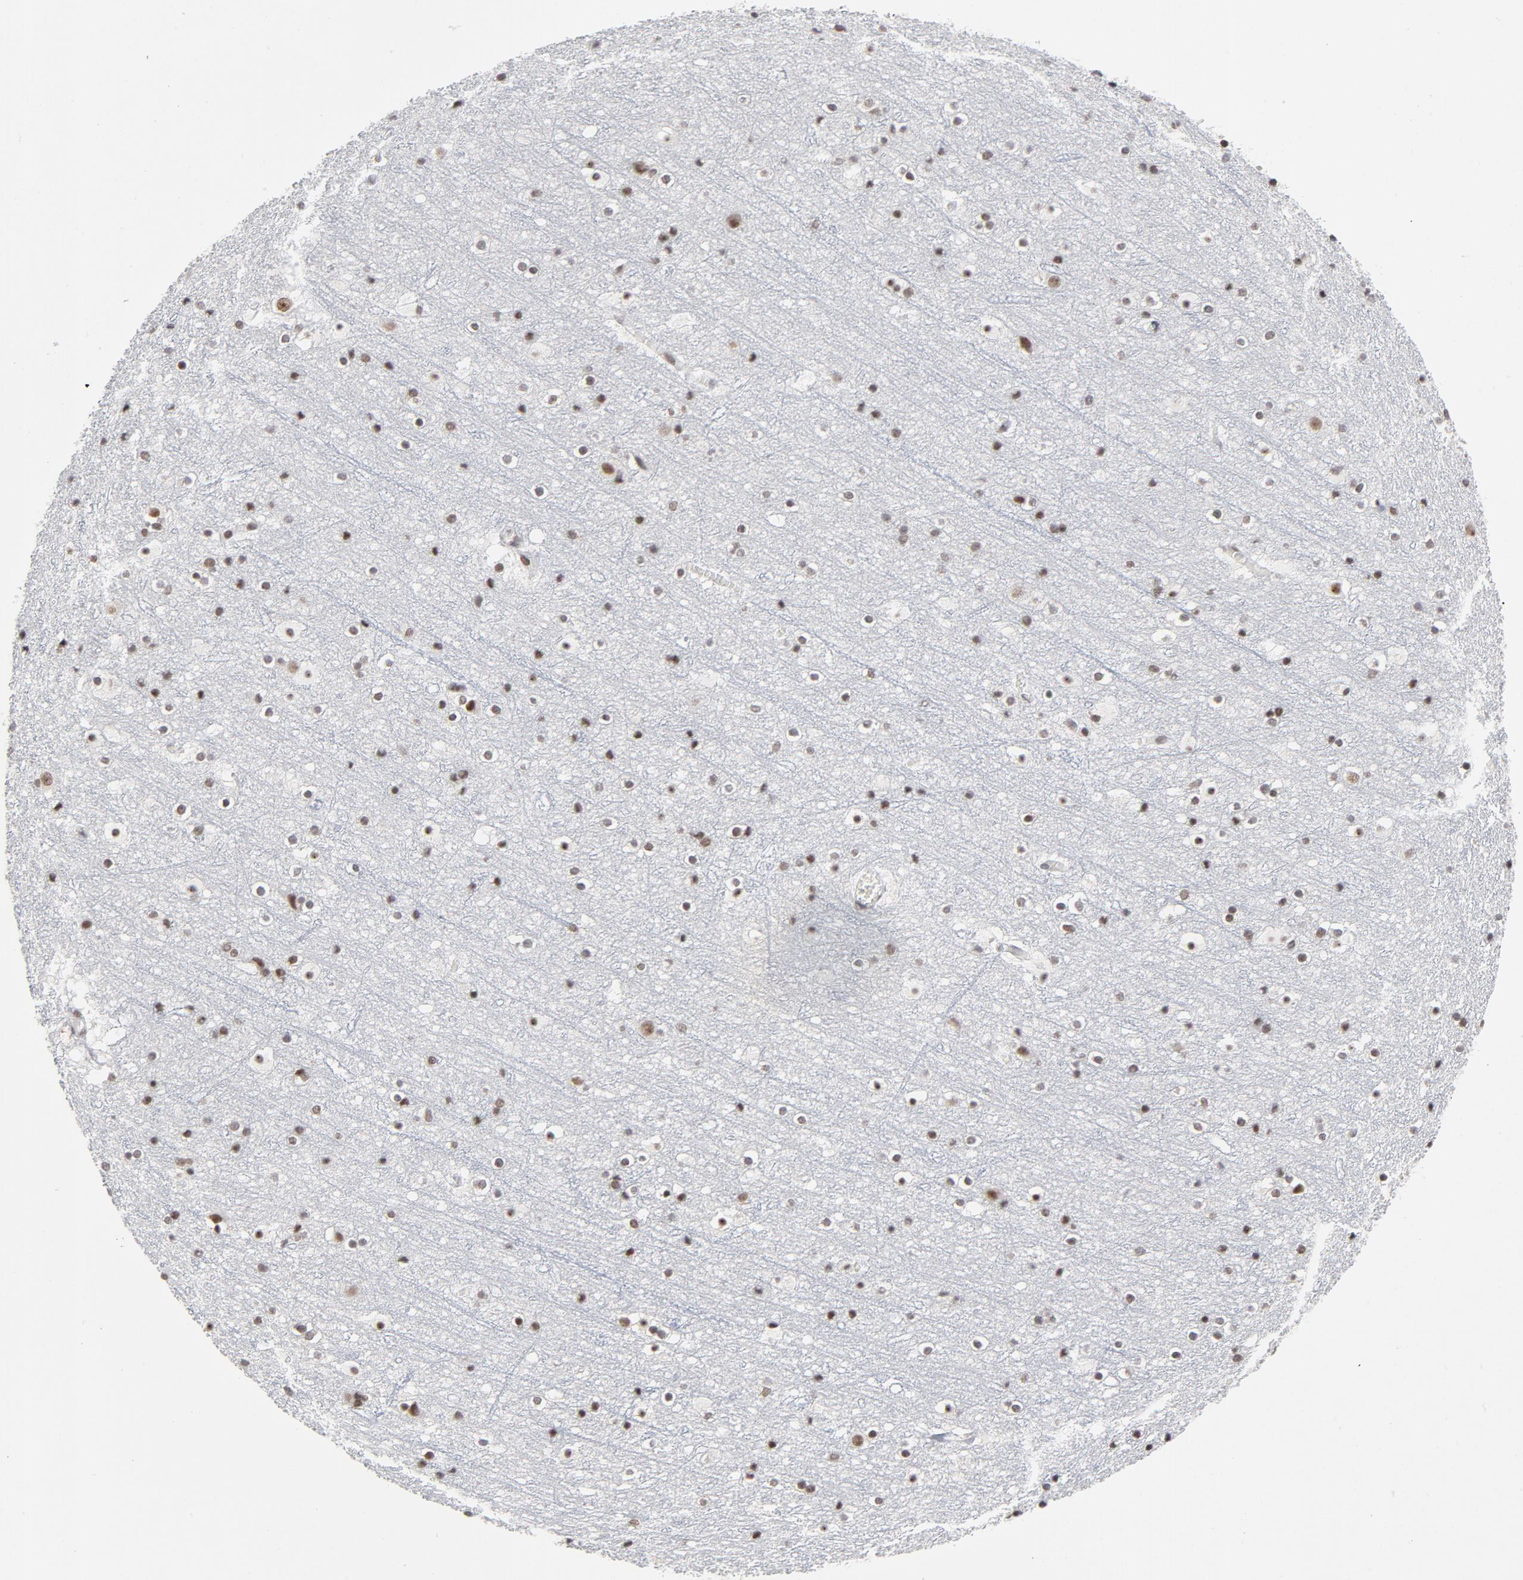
{"staining": {"intensity": "weak", "quantity": ">75%", "location": "nuclear"}, "tissue": "cerebral cortex", "cell_type": "Endothelial cells", "image_type": "normal", "snomed": [{"axis": "morphology", "description": "Normal tissue, NOS"}, {"axis": "topography", "description": "Cerebral cortex"}], "caption": "Immunohistochemistry (IHC) micrograph of unremarkable cerebral cortex stained for a protein (brown), which demonstrates low levels of weak nuclear expression in about >75% of endothelial cells.", "gene": "RFC4", "patient": {"sex": "male", "age": 45}}